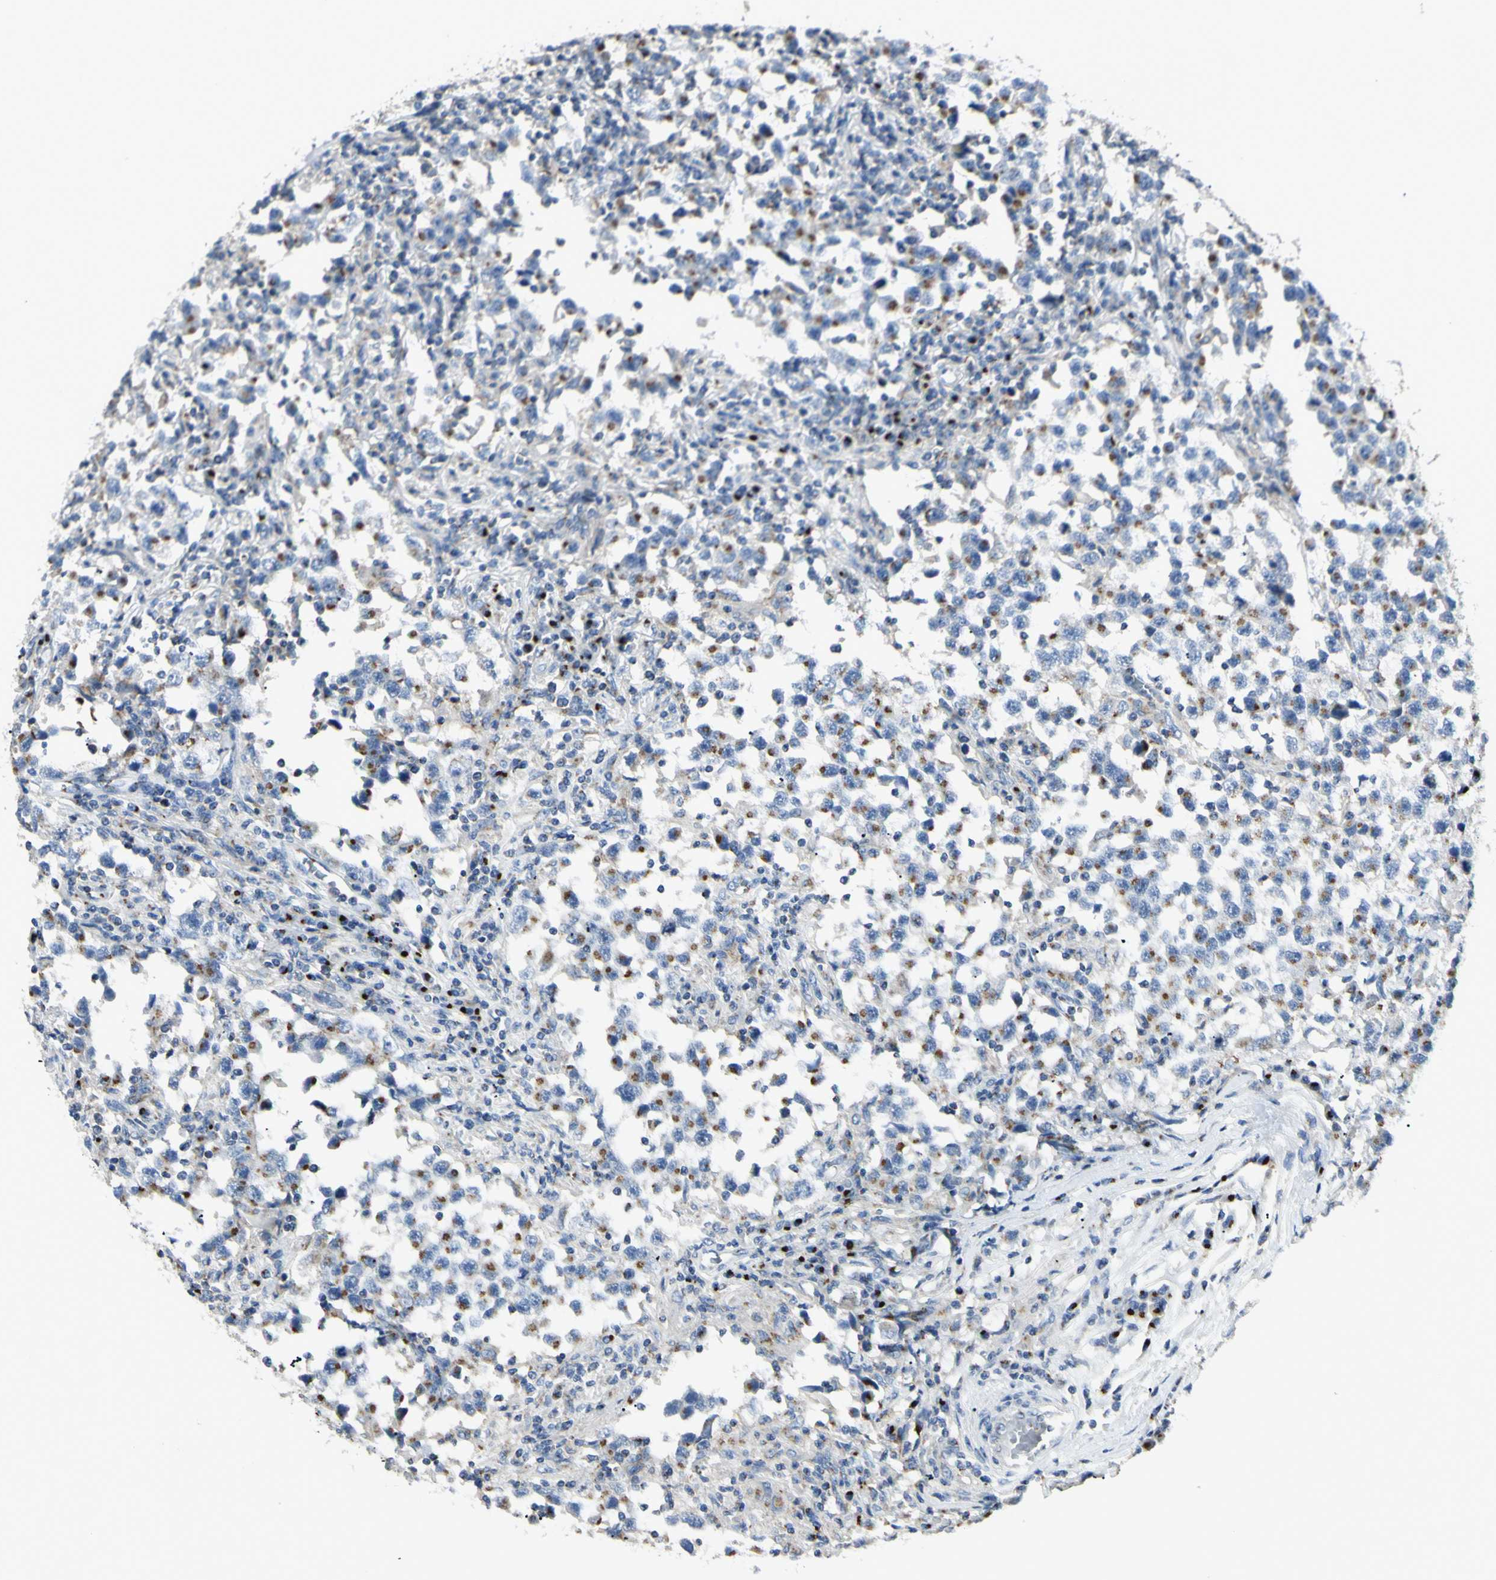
{"staining": {"intensity": "moderate", "quantity": "25%-75%", "location": "cytoplasmic/membranous"}, "tissue": "testis cancer", "cell_type": "Tumor cells", "image_type": "cancer", "snomed": [{"axis": "morphology", "description": "Carcinoma, Embryonal, NOS"}, {"axis": "topography", "description": "Testis"}], "caption": "Protein analysis of testis cancer tissue shows moderate cytoplasmic/membranous positivity in about 25%-75% of tumor cells. Immunohistochemistry (ihc) stains the protein in brown and the nuclei are stained blue.", "gene": "B4GALT3", "patient": {"sex": "male", "age": 21}}